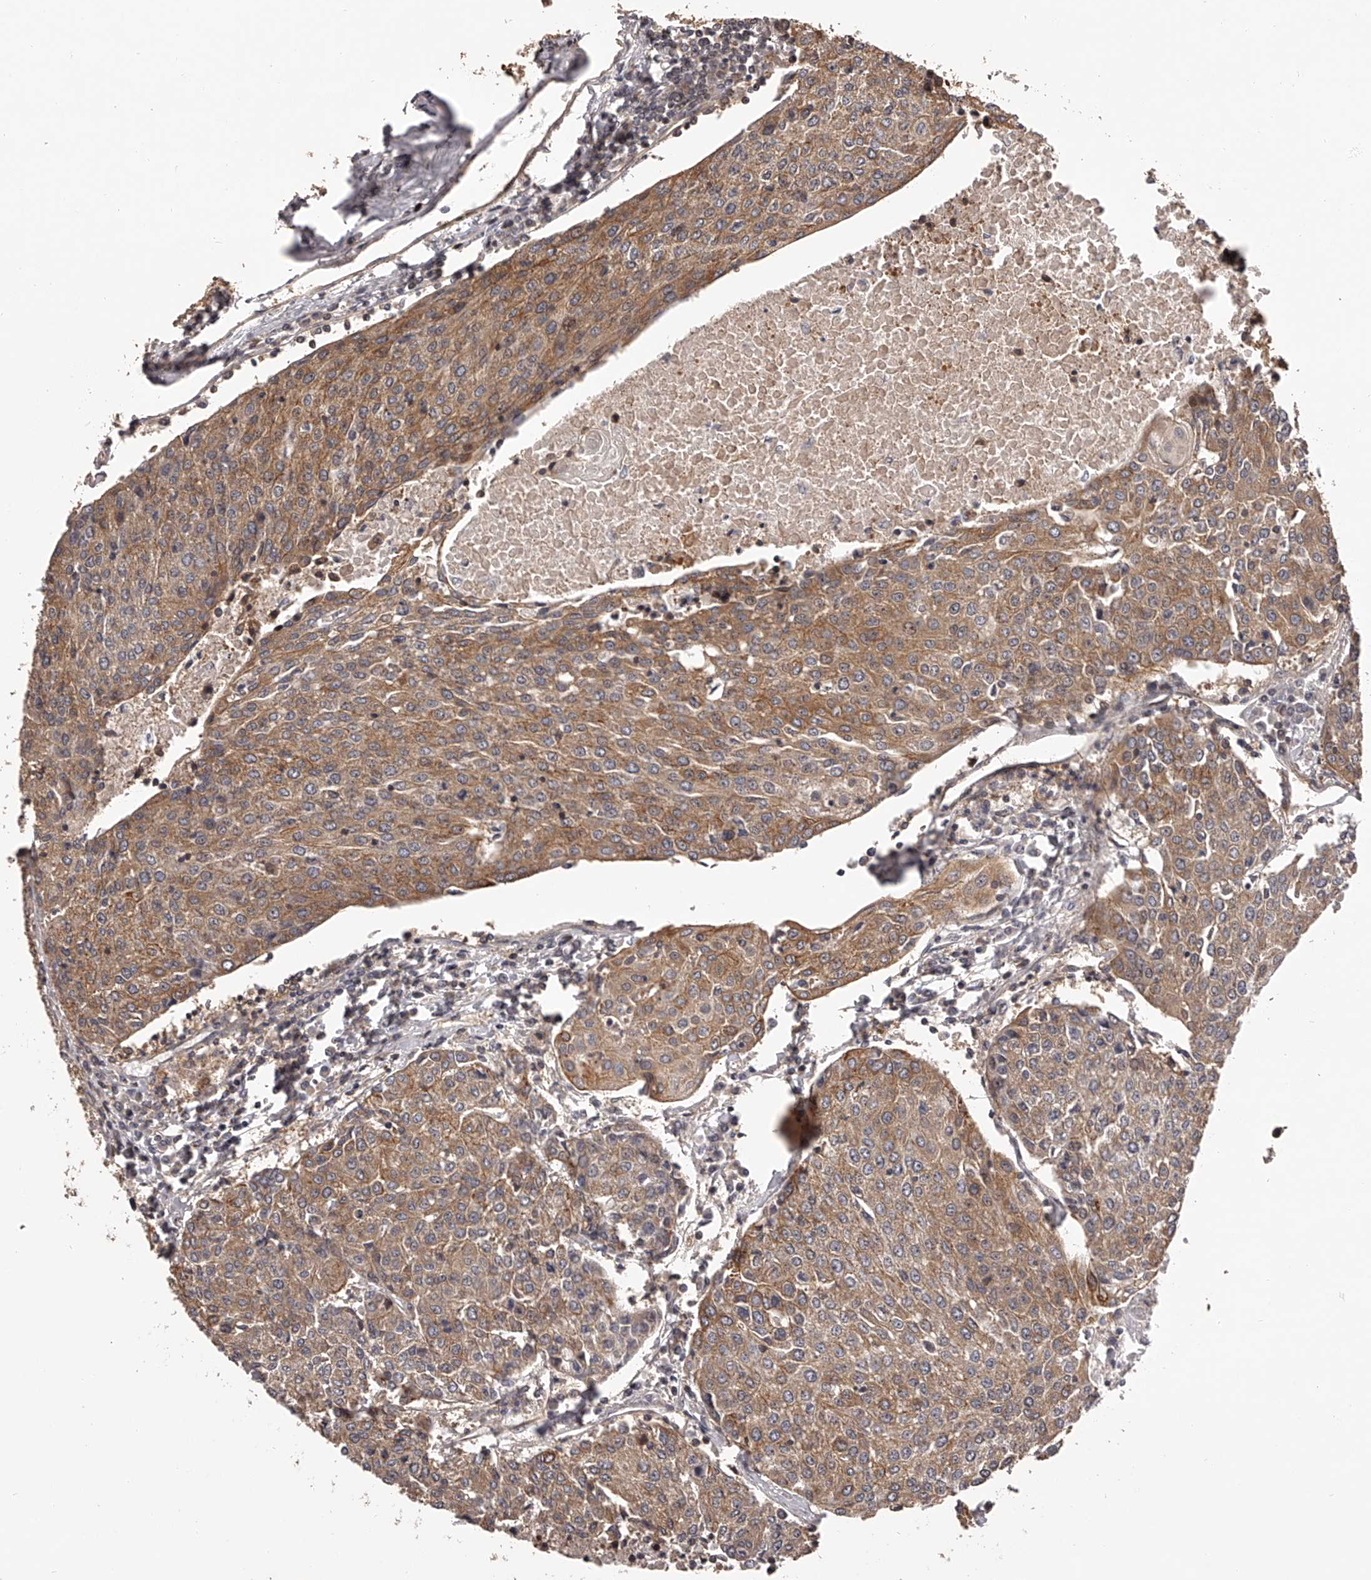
{"staining": {"intensity": "moderate", "quantity": ">75%", "location": "cytoplasmic/membranous"}, "tissue": "urothelial cancer", "cell_type": "Tumor cells", "image_type": "cancer", "snomed": [{"axis": "morphology", "description": "Urothelial carcinoma, High grade"}, {"axis": "topography", "description": "Urinary bladder"}], "caption": "Protein analysis of urothelial cancer tissue displays moderate cytoplasmic/membranous positivity in approximately >75% of tumor cells. The staining is performed using DAB brown chromogen to label protein expression. The nuclei are counter-stained blue using hematoxylin.", "gene": "PFDN2", "patient": {"sex": "female", "age": 85}}